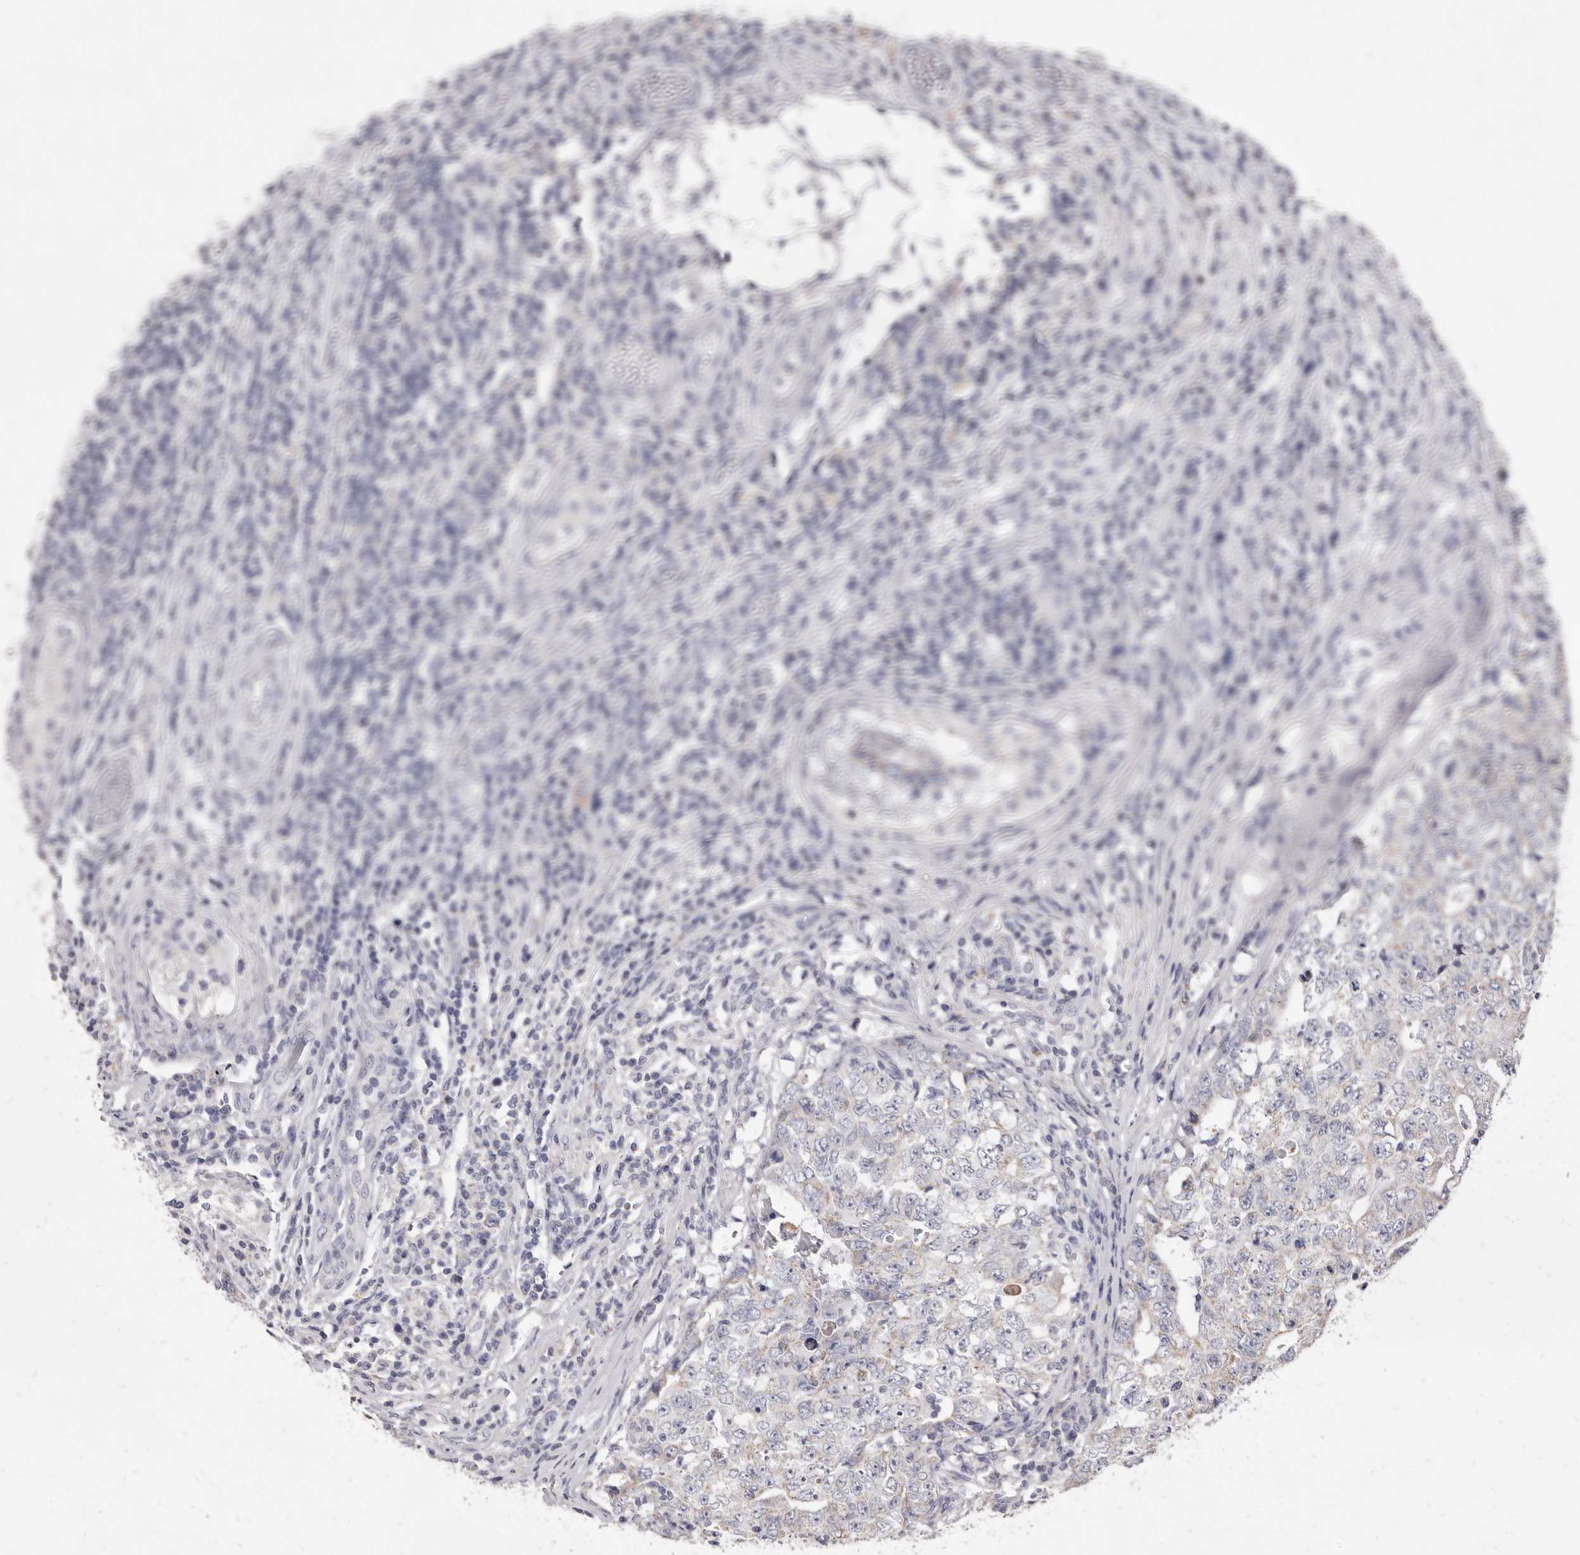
{"staining": {"intensity": "negative", "quantity": "none", "location": "none"}, "tissue": "testis cancer", "cell_type": "Tumor cells", "image_type": "cancer", "snomed": [{"axis": "morphology", "description": "Carcinoma, Embryonal, NOS"}, {"axis": "topography", "description": "Testis"}], "caption": "The micrograph reveals no significant staining in tumor cells of testis cancer.", "gene": "CYP2E1", "patient": {"sex": "male", "age": 26}}